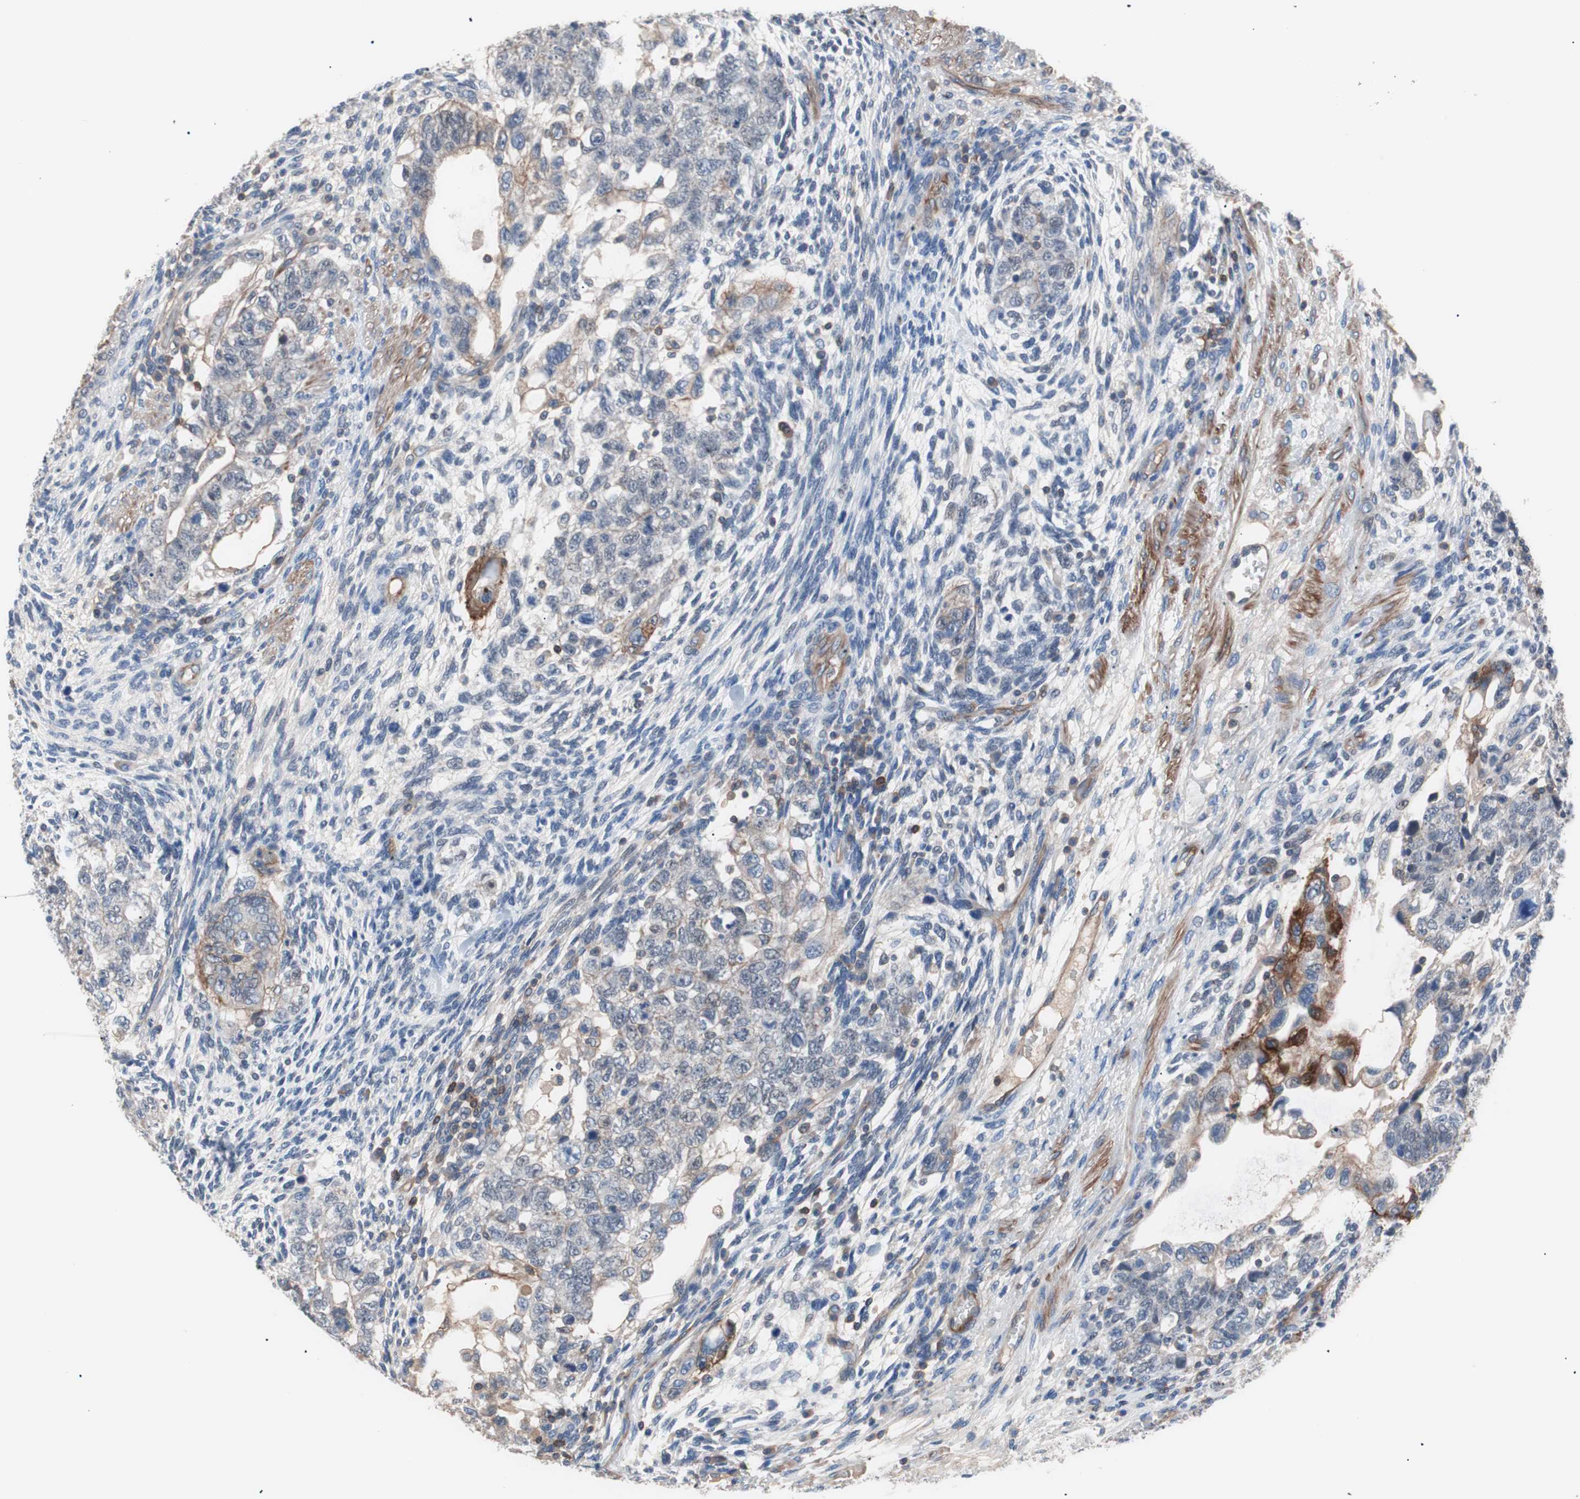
{"staining": {"intensity": "weak", "quantity": "<25%", "location": "cytoplasmic/membranous"}, "tissue": "testis cancer", "cell_type": "Tumor cells", "image_type": "cancer", "snomed": [{"axis": "morphology", "description": "Normal tissue, NOS"}, {"axis": "morphology", "description": "Carcinoma, Embryonal, NOS"}, {"axis": "topography", "description": "Testis"}], "caption": "Micrograph shows no significant protein staining in tumor cells of embryonal carcinoma (testis).", "gene": "GPR160", "patient": {"sex": "male", "age": 36}}